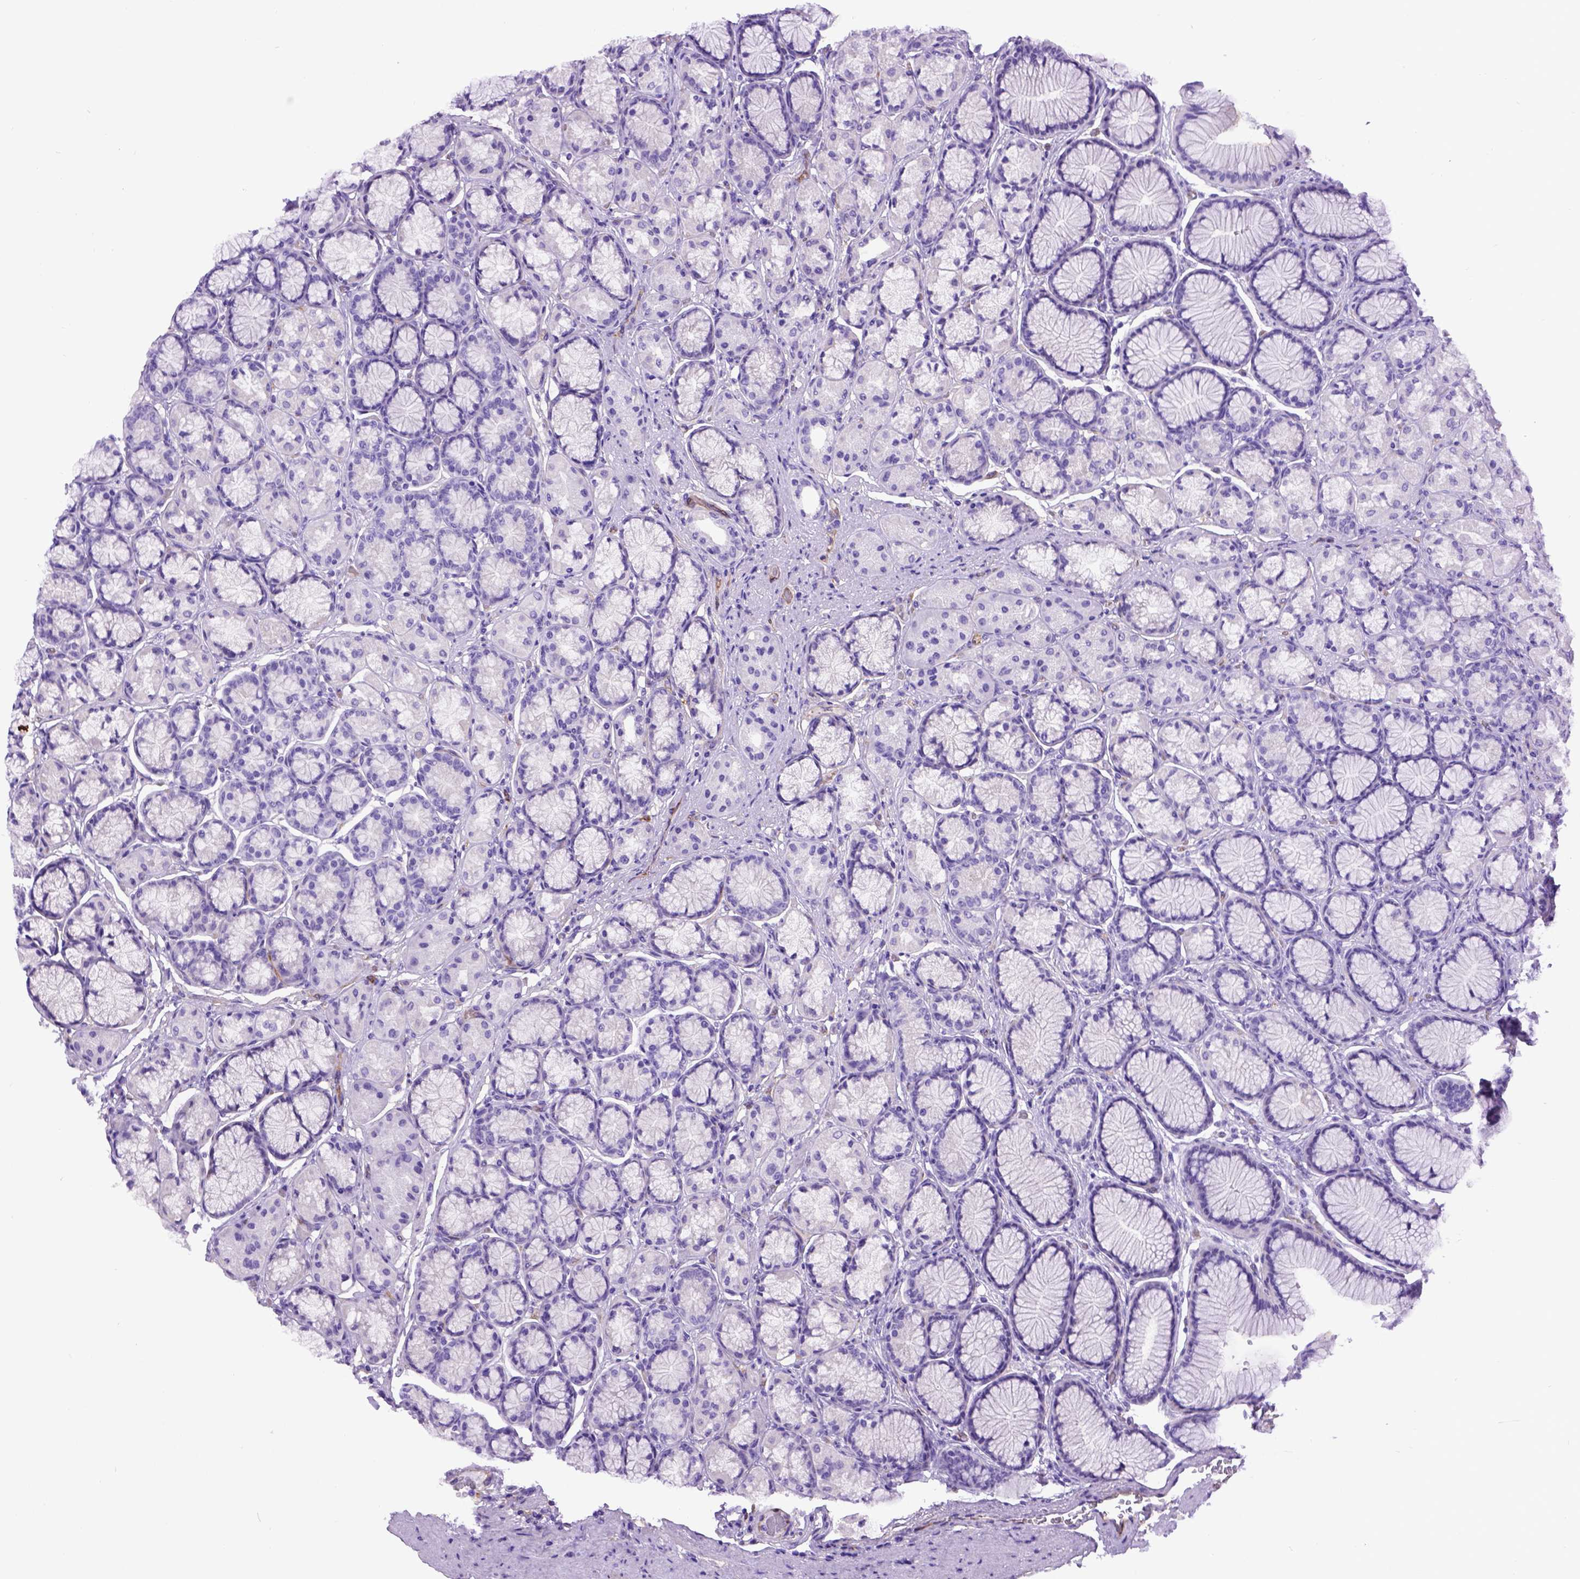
{"staining": {"intensity": "negative", "quantity": "none", "location": "none"}, "tissue": "stomach", "cell_type": "Glandular cells", "image_type": "normal", "snomed": [{"axis": "morphology", "description": "Normal tissue, NOS"}, {"axis": "morphology", "description": "Adenocarcinoma, NOS"}, {"axis": "morphology", "description": "Adenocarcinoma, High grade"}, {"axis": "topography", "description": "Stomach, upper"}, {"axis": "topography", "description": "Stomach"}], "caption": "Immunohistochemistry photomicrograph of normal human stomach stained for a protein (brown), which exhibits no expression in glandular cells.", "gene": "ENG", "patient": {"sex": "female", "age": 65}}